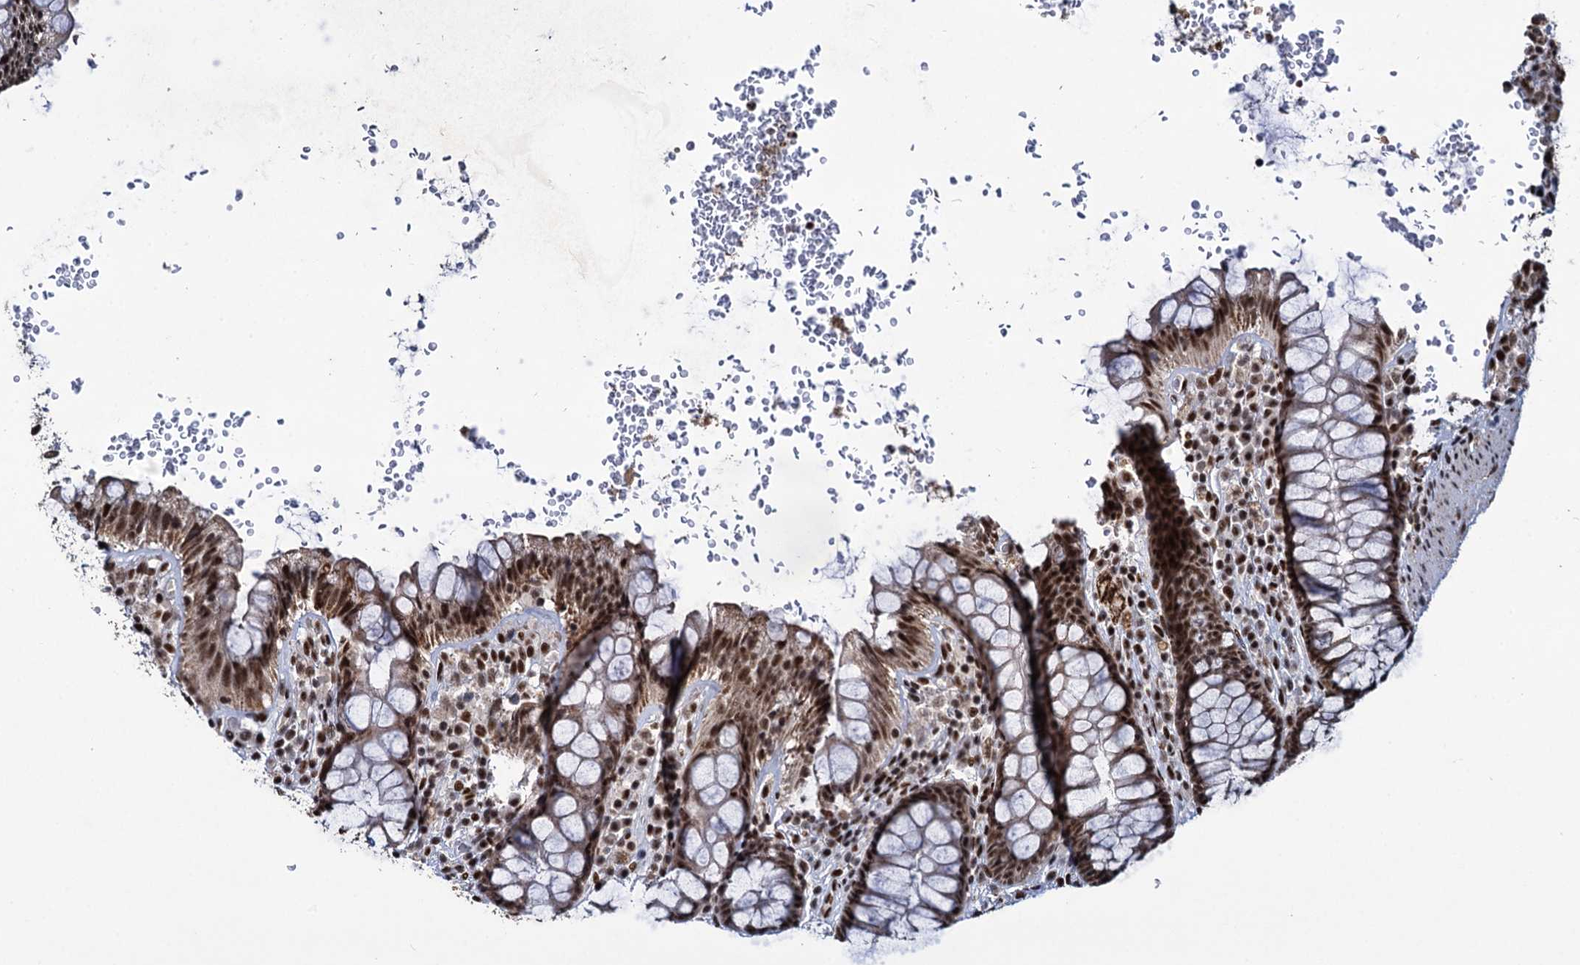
{"staining": {"intensity": "strong", "quantity": ">75%", "location": "cytoplasmic/membranous,nuclear"}, "tissue": "rectum", "cell_type": "Glandular cells", "image_type": "normal", "snomed": [{"axis": "morphology", "description": "Normal tissue, NOS"}, {"axis": "topography", "description": "Rectum"}], "caption": "Rectum was stained to show a protein in brown. There is high levels of strong cytoplasmic/membranous,nuclear positivity in approximately >75% of glandular cells. (Brightfield microscopy of DAB IHC at high magnification).", "gene": "RPUSD4", "patient": {"sex": "male", "age": 83}}